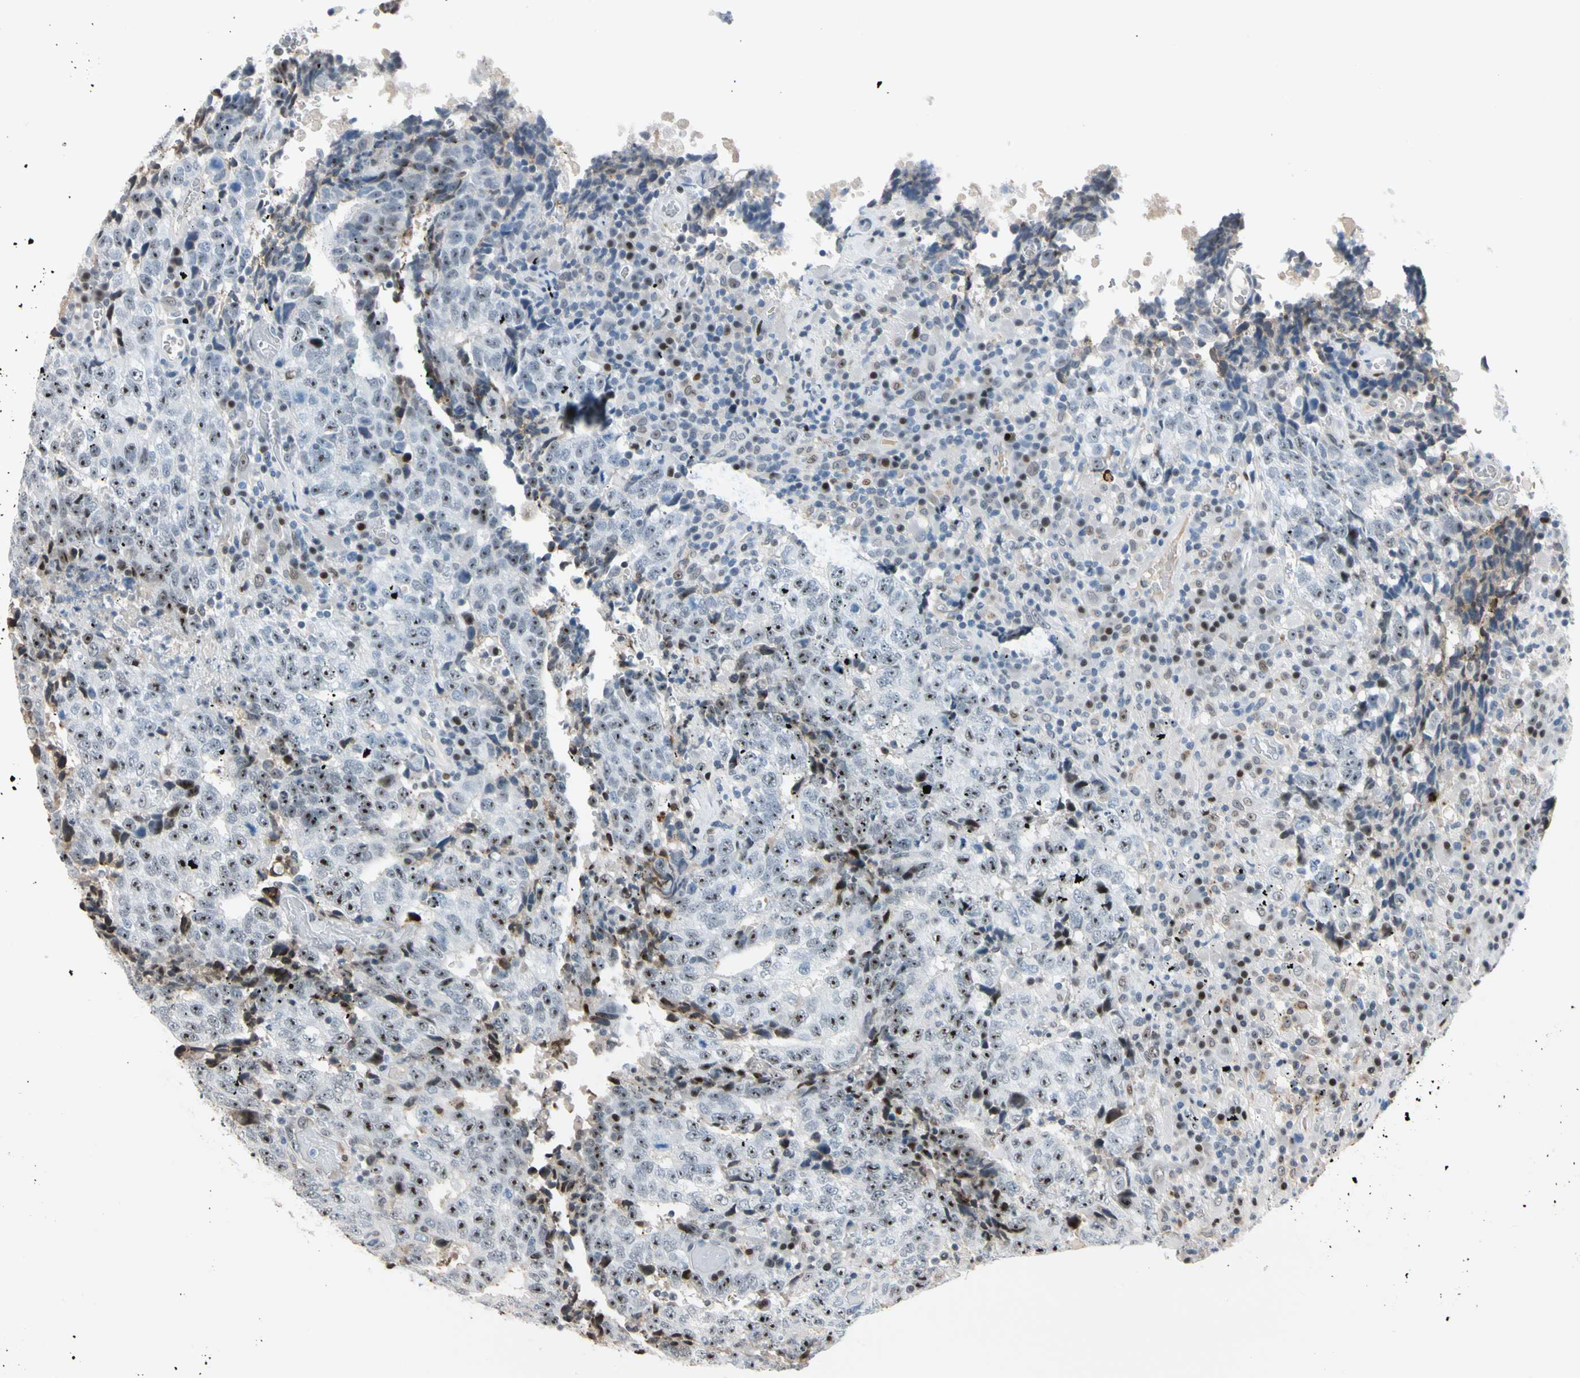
{"staining": {"intensity": "moderate", "quantity": "25%-75%", "location": "nuclear"}, "tissue": "testis cancer", "cell_type": "Tumor cells", "image_type": "cancer", "snomed": [{"axis": "morphology", "description": "Necrosis, NOS"}, {"axis": "morphology", "description": "Carcinoma, Embryonal, NOS"}, {"axis": "topography", "description": "Testis"}], "caption": "Approximately 25%-75% of tumor cells in human embryonal carcinoma (testis) demonstrate moderate nuclear protein staining as visualized by brown immunohistochemical staining.", "gene": "FOXO3", "patient": {"sex": "male", "age": 19}}